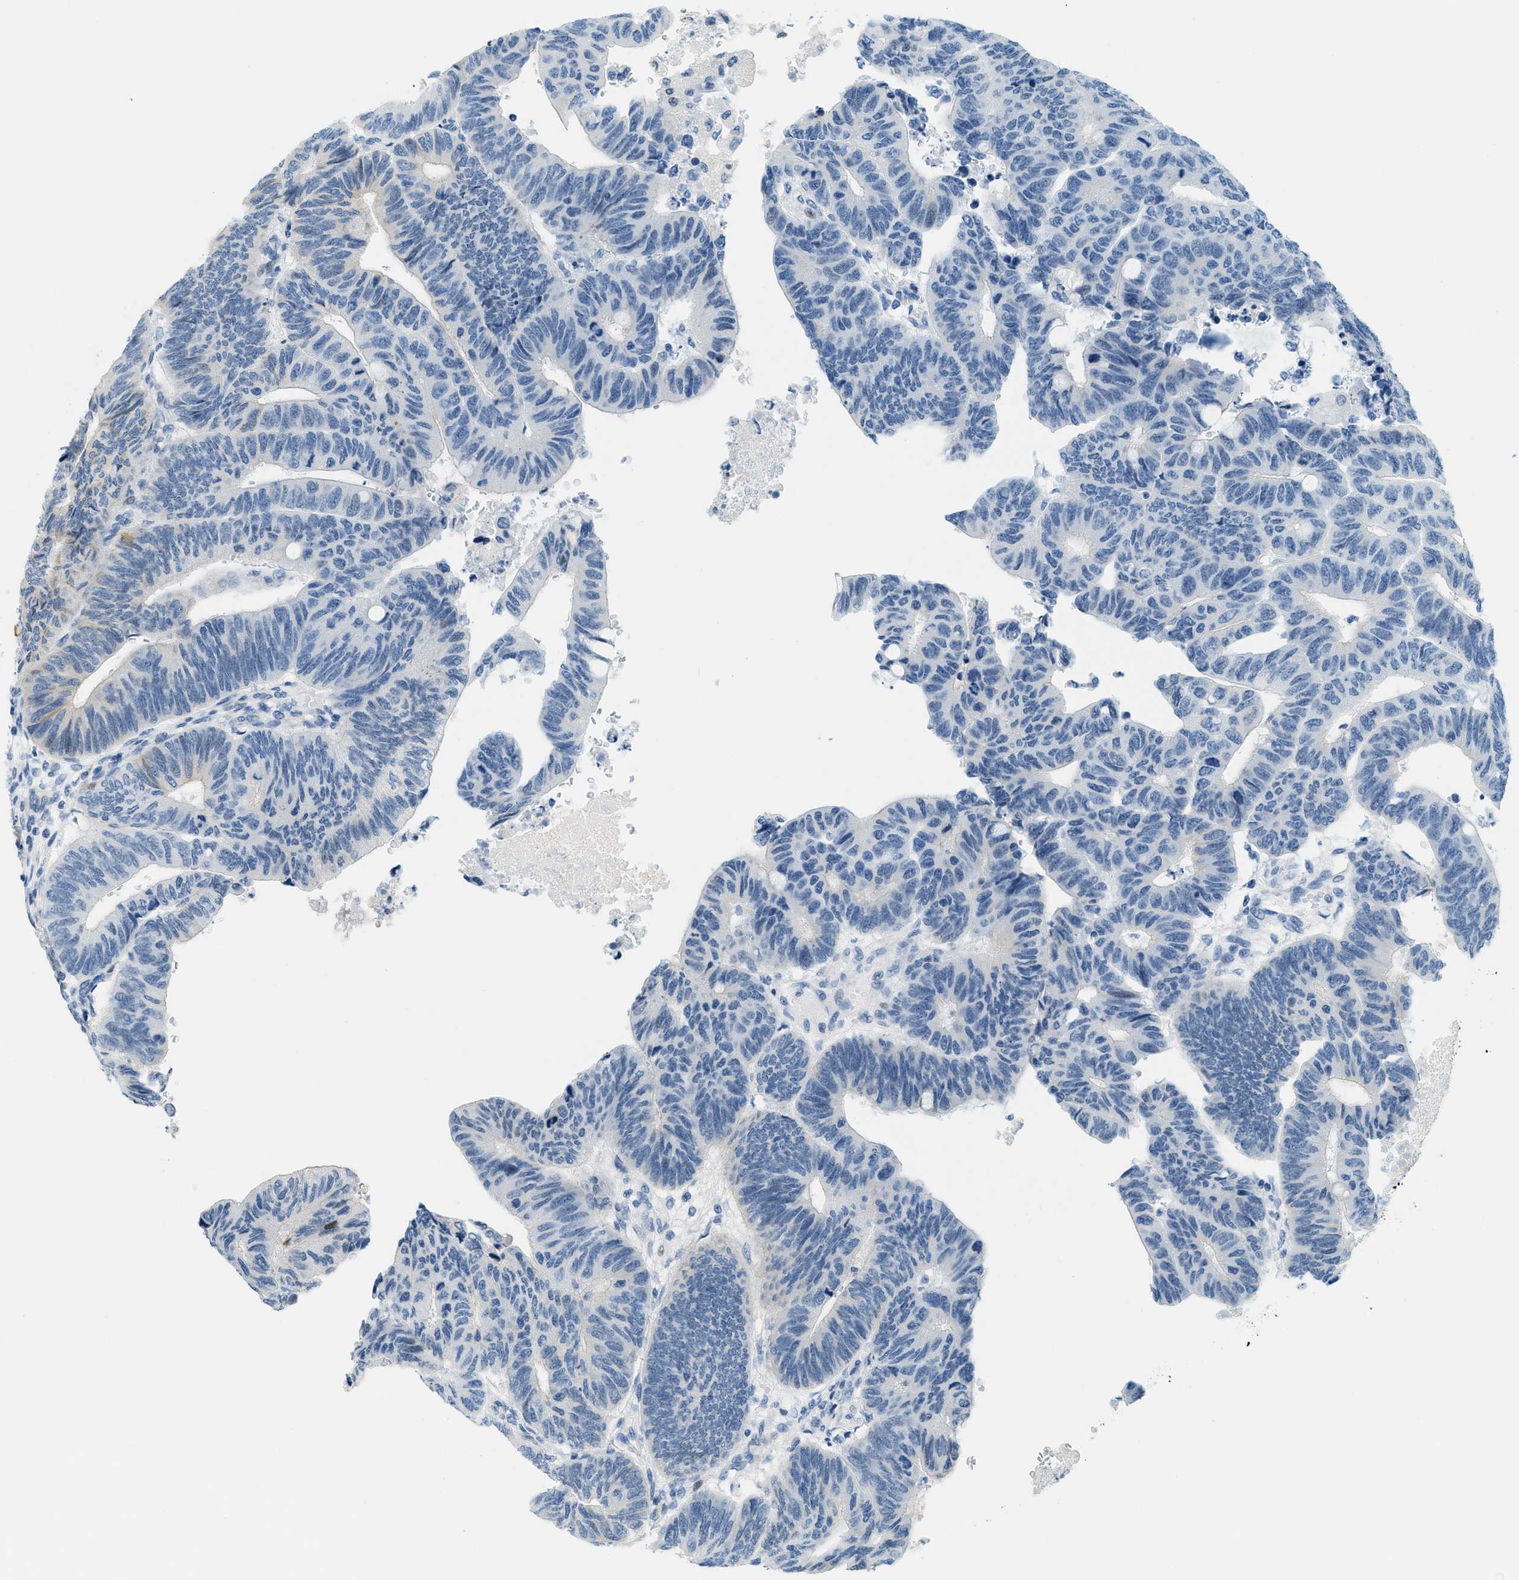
{"staining": {"intensity": "negative", "quantity": "none", "location": "none"}, "tissue": "colorectal cancer", "cell_type": "Tumor cells", "image_type": "cancer", "snomed": [{"axis": "morphology", "description": "Normal tissue, NOS"}, {"axis": "morphology", "description": "Adenocarcinoma, NOS"}, {"axis": "topography", "description": "Rectum"}, {"axis": "topography", "description": "Peripheral nerve tissue"}], "caption": "A histopathology image of adenocarcinoma (colorectal) stained for a protein demonstrates no brown staining in tumor cells.", "gene": "CYP4X1", "patient": {"sex": "male", "age": 92}}